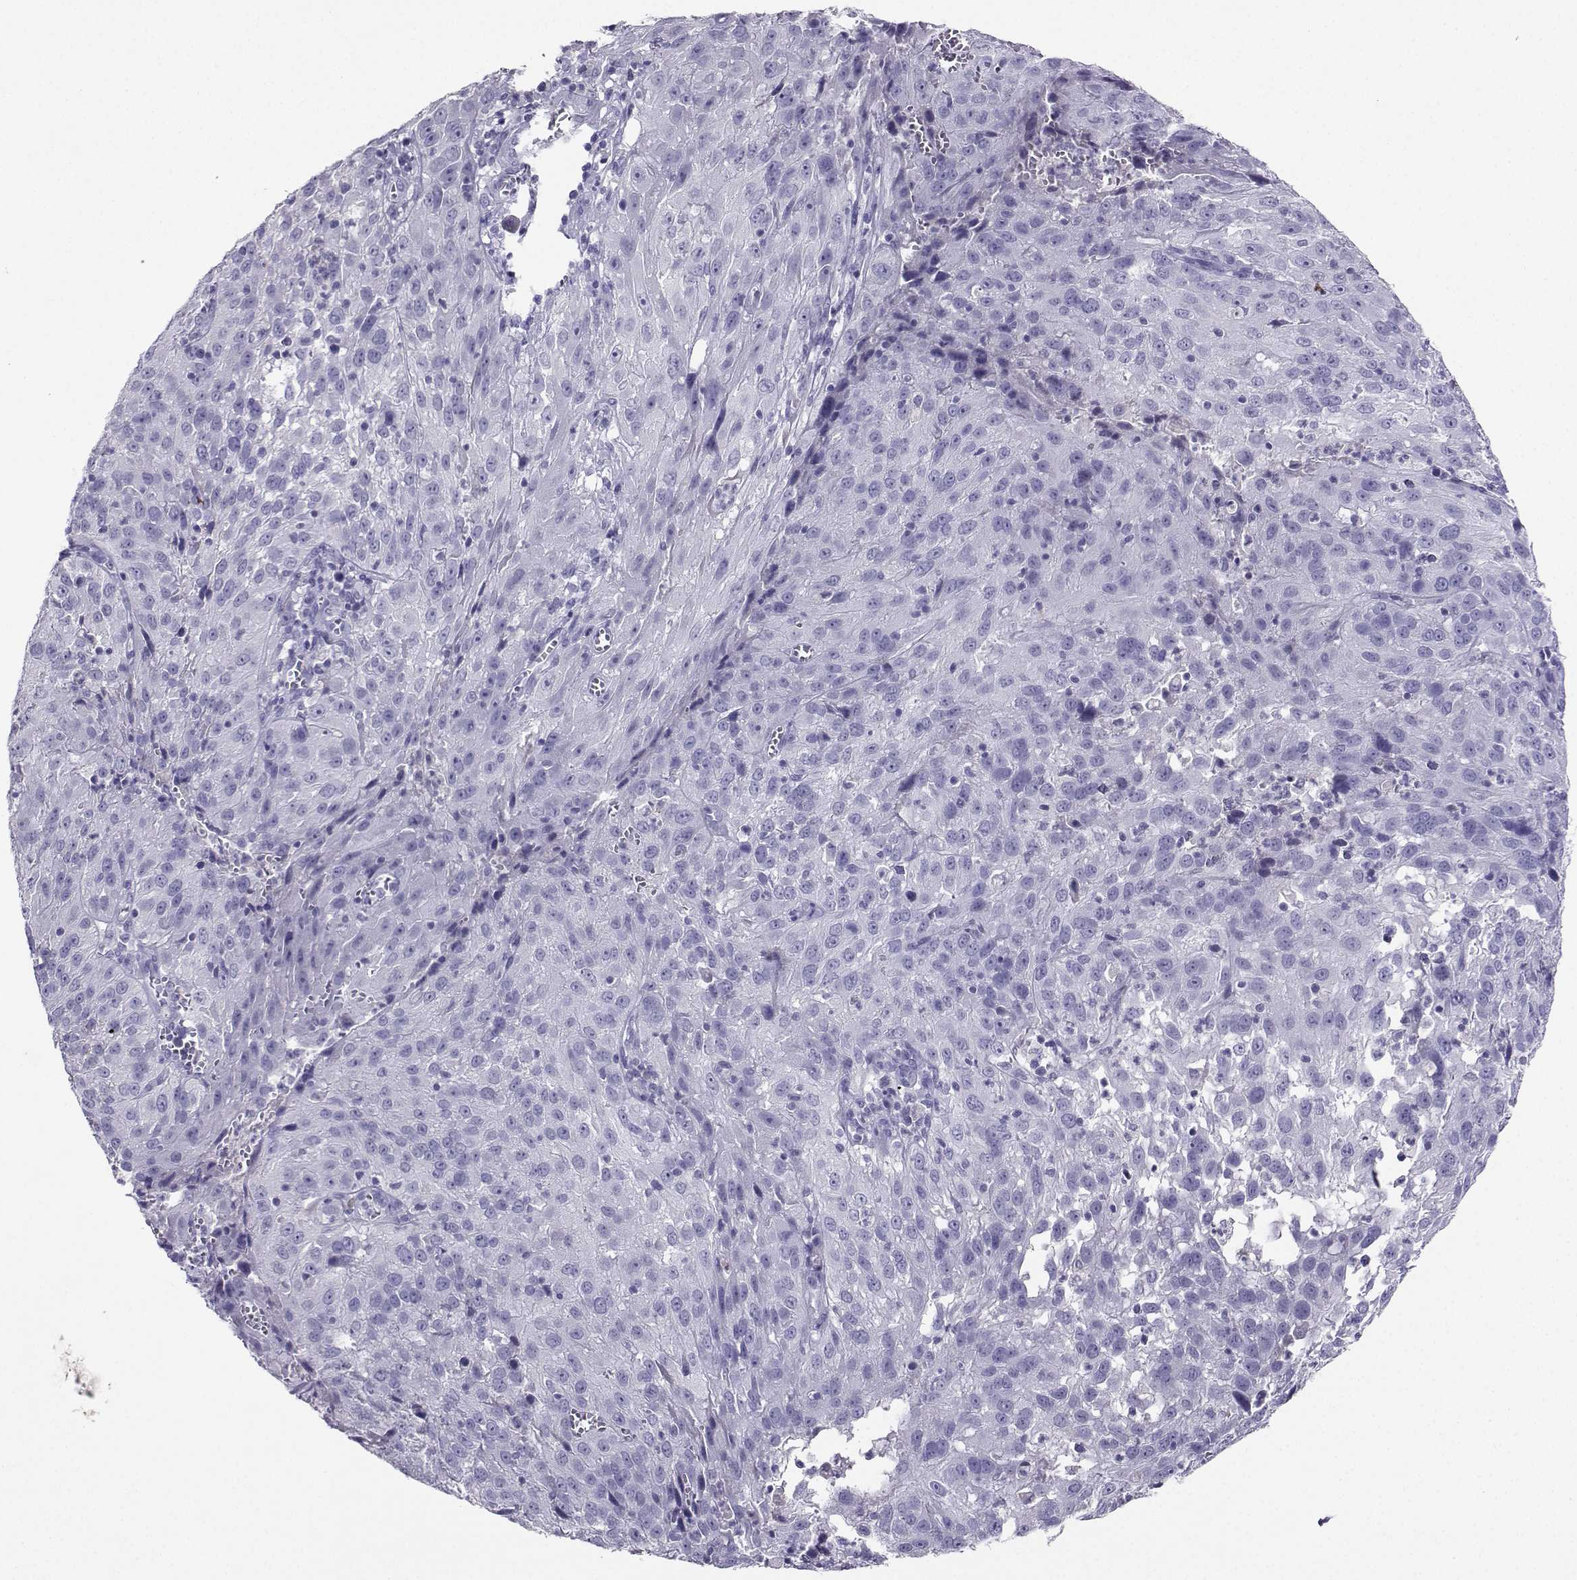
{"staining": {"intensity": "negative", "quantity": "none", "location": "none"}, "tissue": "cervical cancer", "cell_type": "Tumor cells", "image_type": "cancer", "snomed": [{"axis": "morphology", "description": "Squamous cell carcinoma, NOS"}, {"axis": "topography", "description": "Cervix"}], "caption": "Protein analysis of cervical cancer (squamous cell carcinoma) demonstrates no significant staining in tumor cells. (Brightfield microscopy of DAB immunohistochemistry (IHC) at high magnification).", "gene": "GRIK4", "patient": {"sex": "female", "age": 32}}